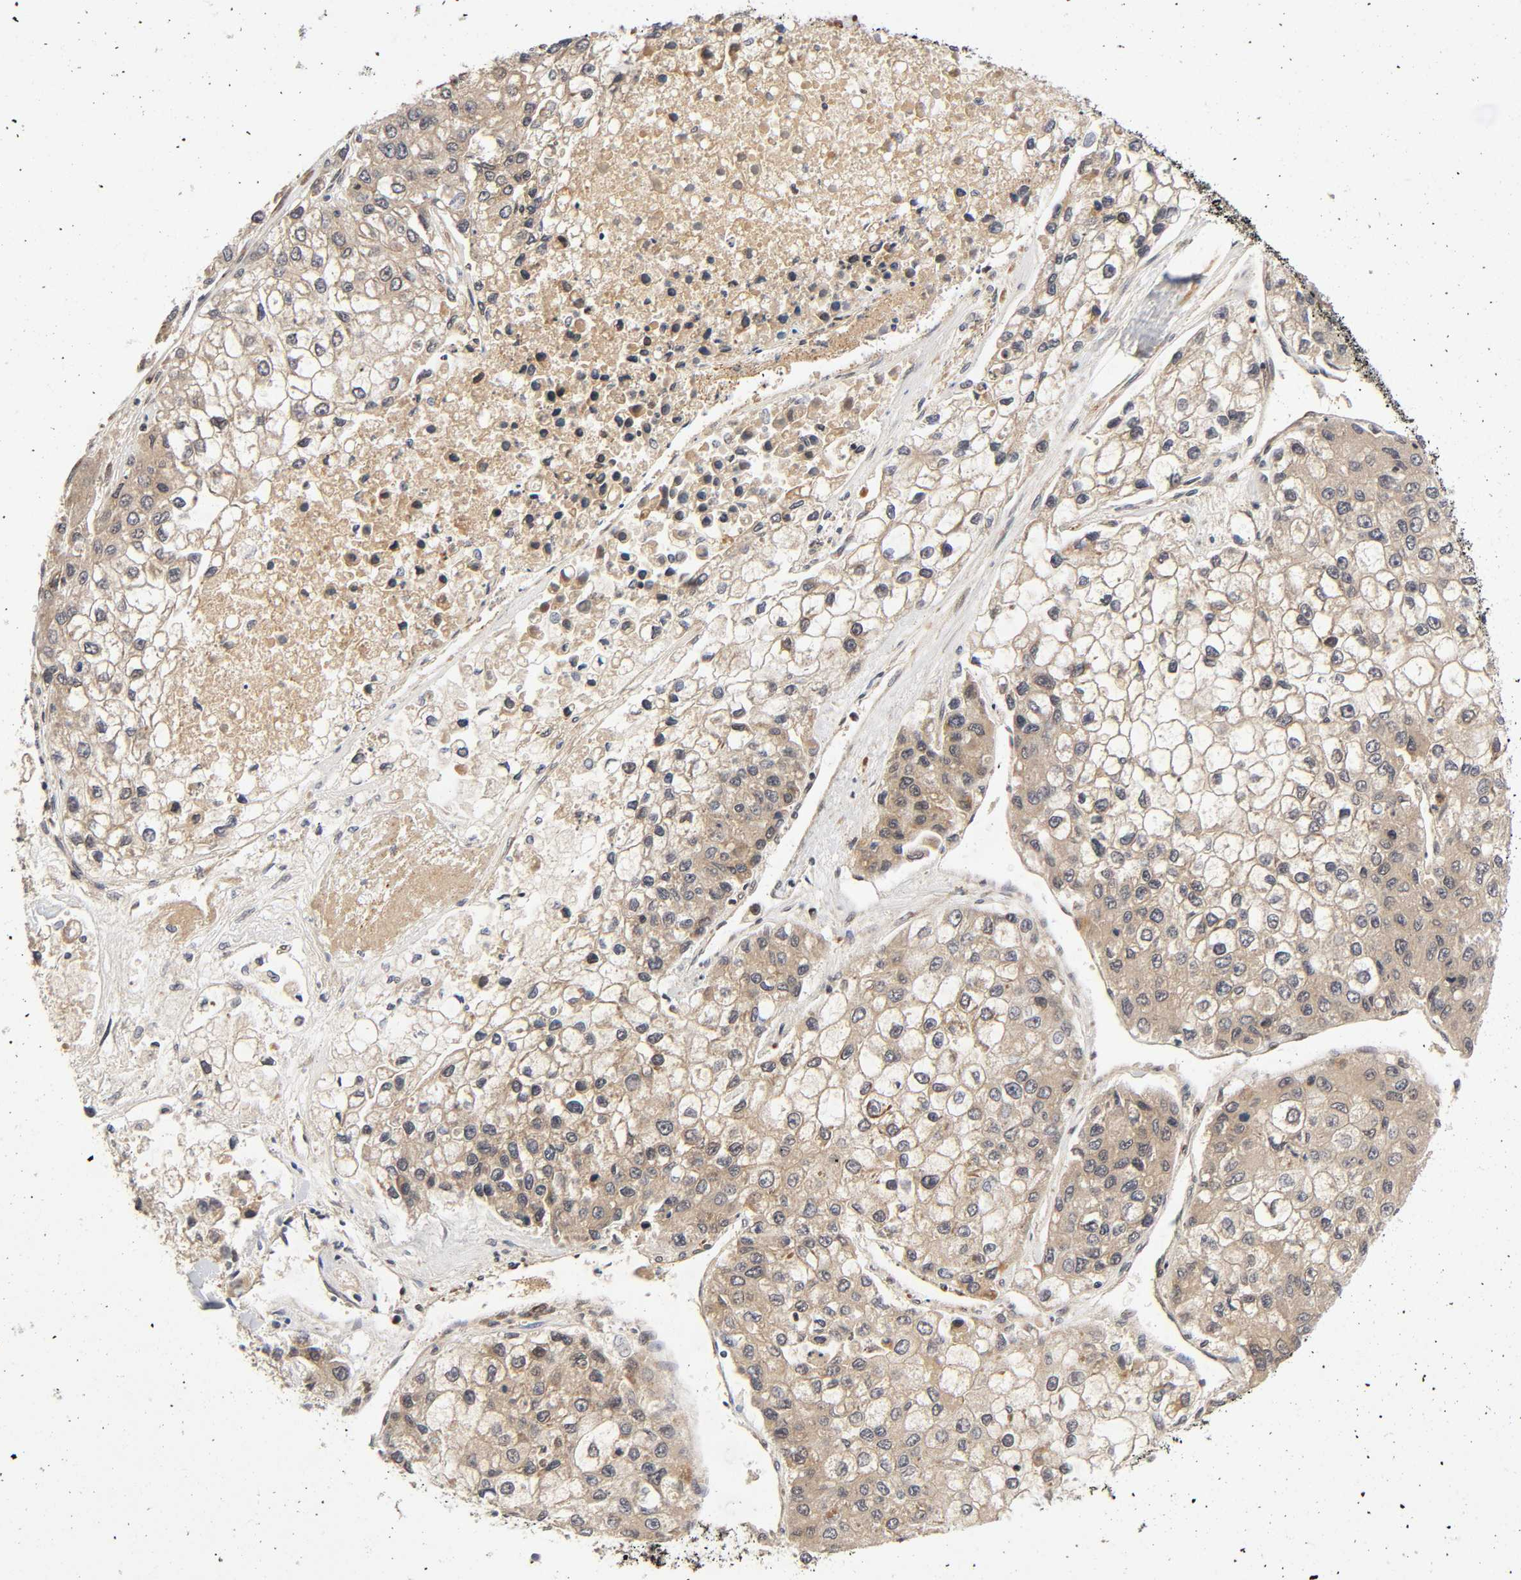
{"staining": {"intensity": "weak", "quantity": ">75%", "location": "cytoplasmic/membranous"}, "tissue": "liver cancer", "cell_type": "Tumor cells", "image_type": "cancer", "snomed": [{"axis": "morphology", "description": "Carcinoma, Hepatocellular, NOS"}, {"axis": "topography", "description": "Liver"}], "caption": "Liver cancer stained for a protein (brown) shows weak cytoplasmic/membranous positive positivity in approximately >75% of tumor cells.", "gene": "IQCJ-SCHIP1", "patient": {"sex": "female", "age": 66}}